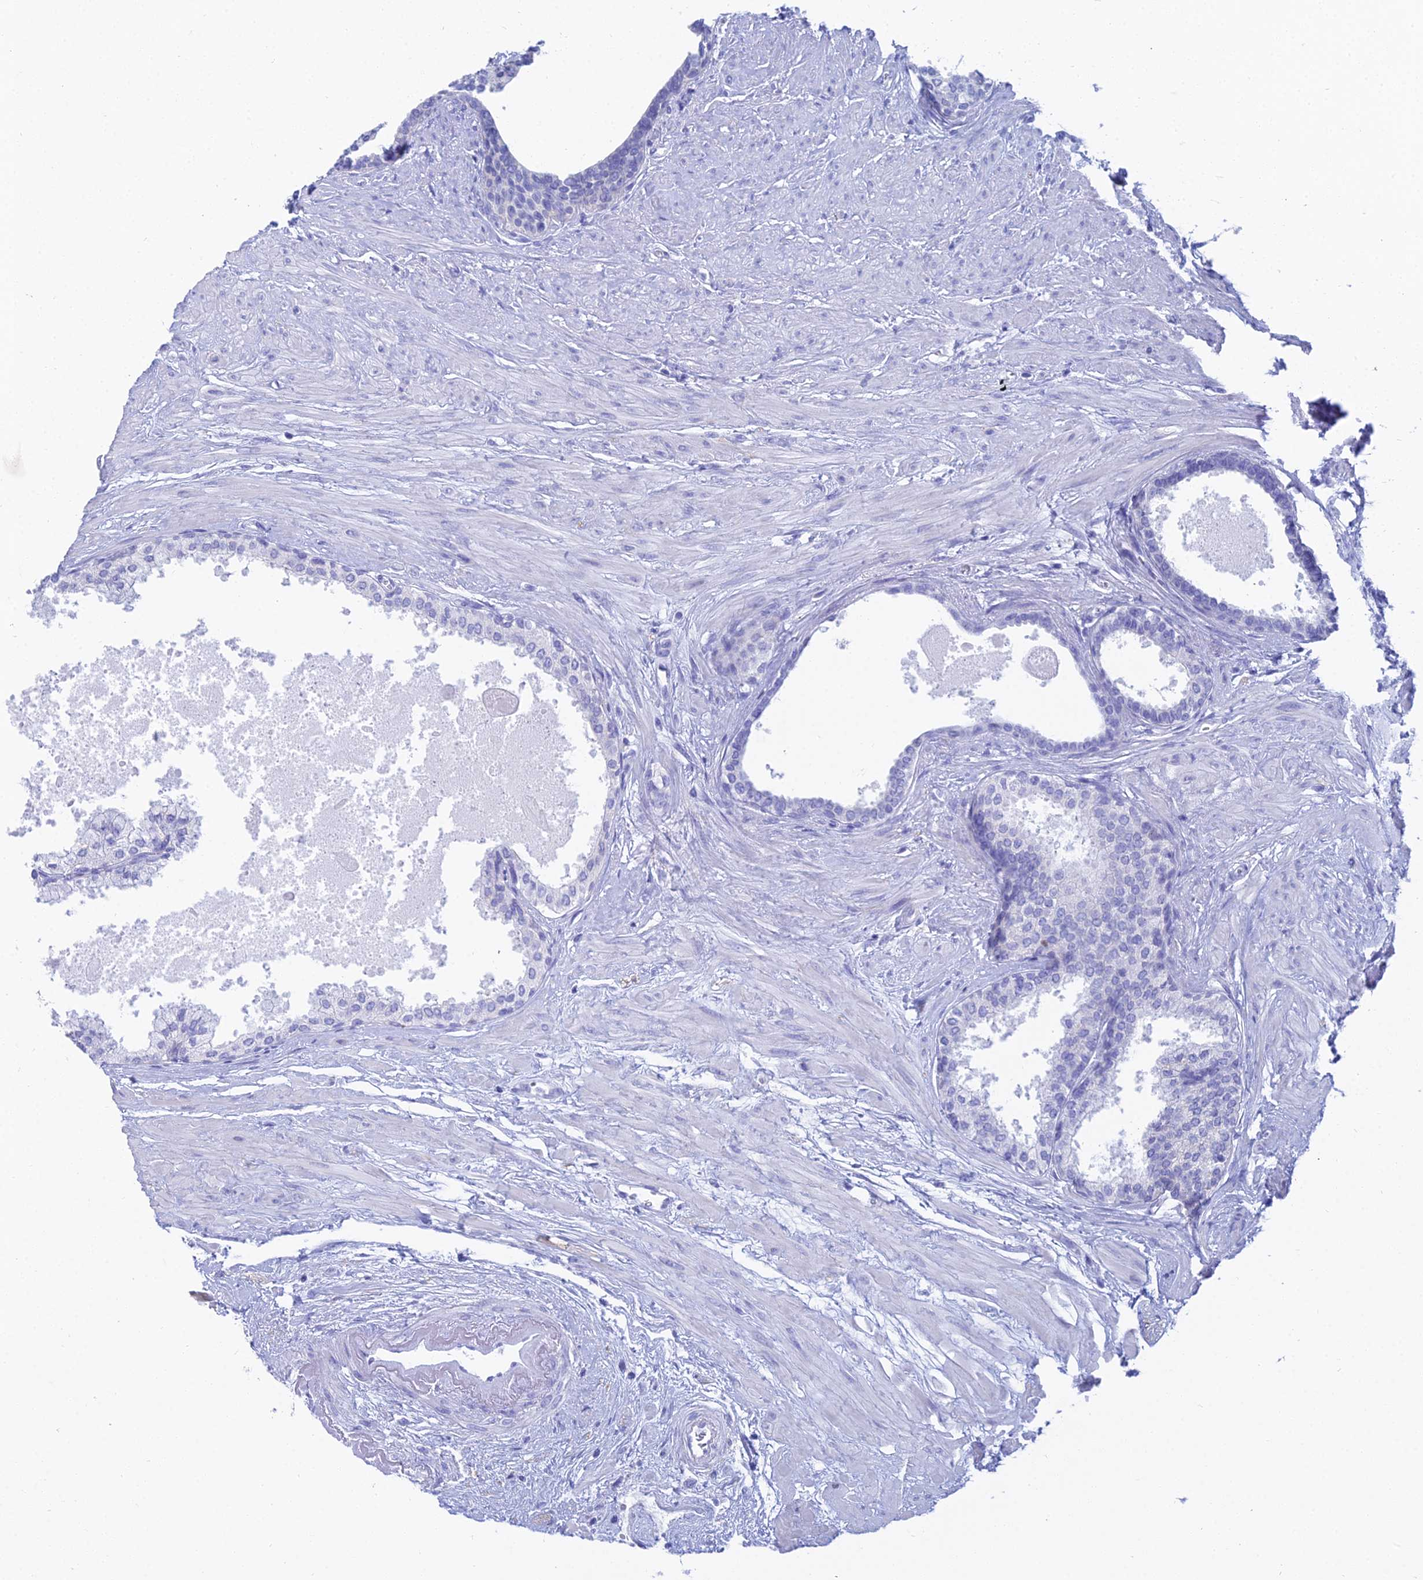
{"staining": {"intensity": "moderate", "quantity": "<25%", "location": "nuclear"}, "tissue": "prostate", "cell_type": "Glandular cells", "image_type": "normal", "snomed": [{"axis": "morphology", "description": "Normal tissue, NOS"}, {"axis": "topography", "description": "Prostate"}], "caption": "An immunohistochemistry micrograph of normal tissue is shown. Protein staining in brown labels moderate nuclear positivity in prostate within glandular cells.", "gene": "MCM2", "patient": {"sex": "male", "age": 57}}